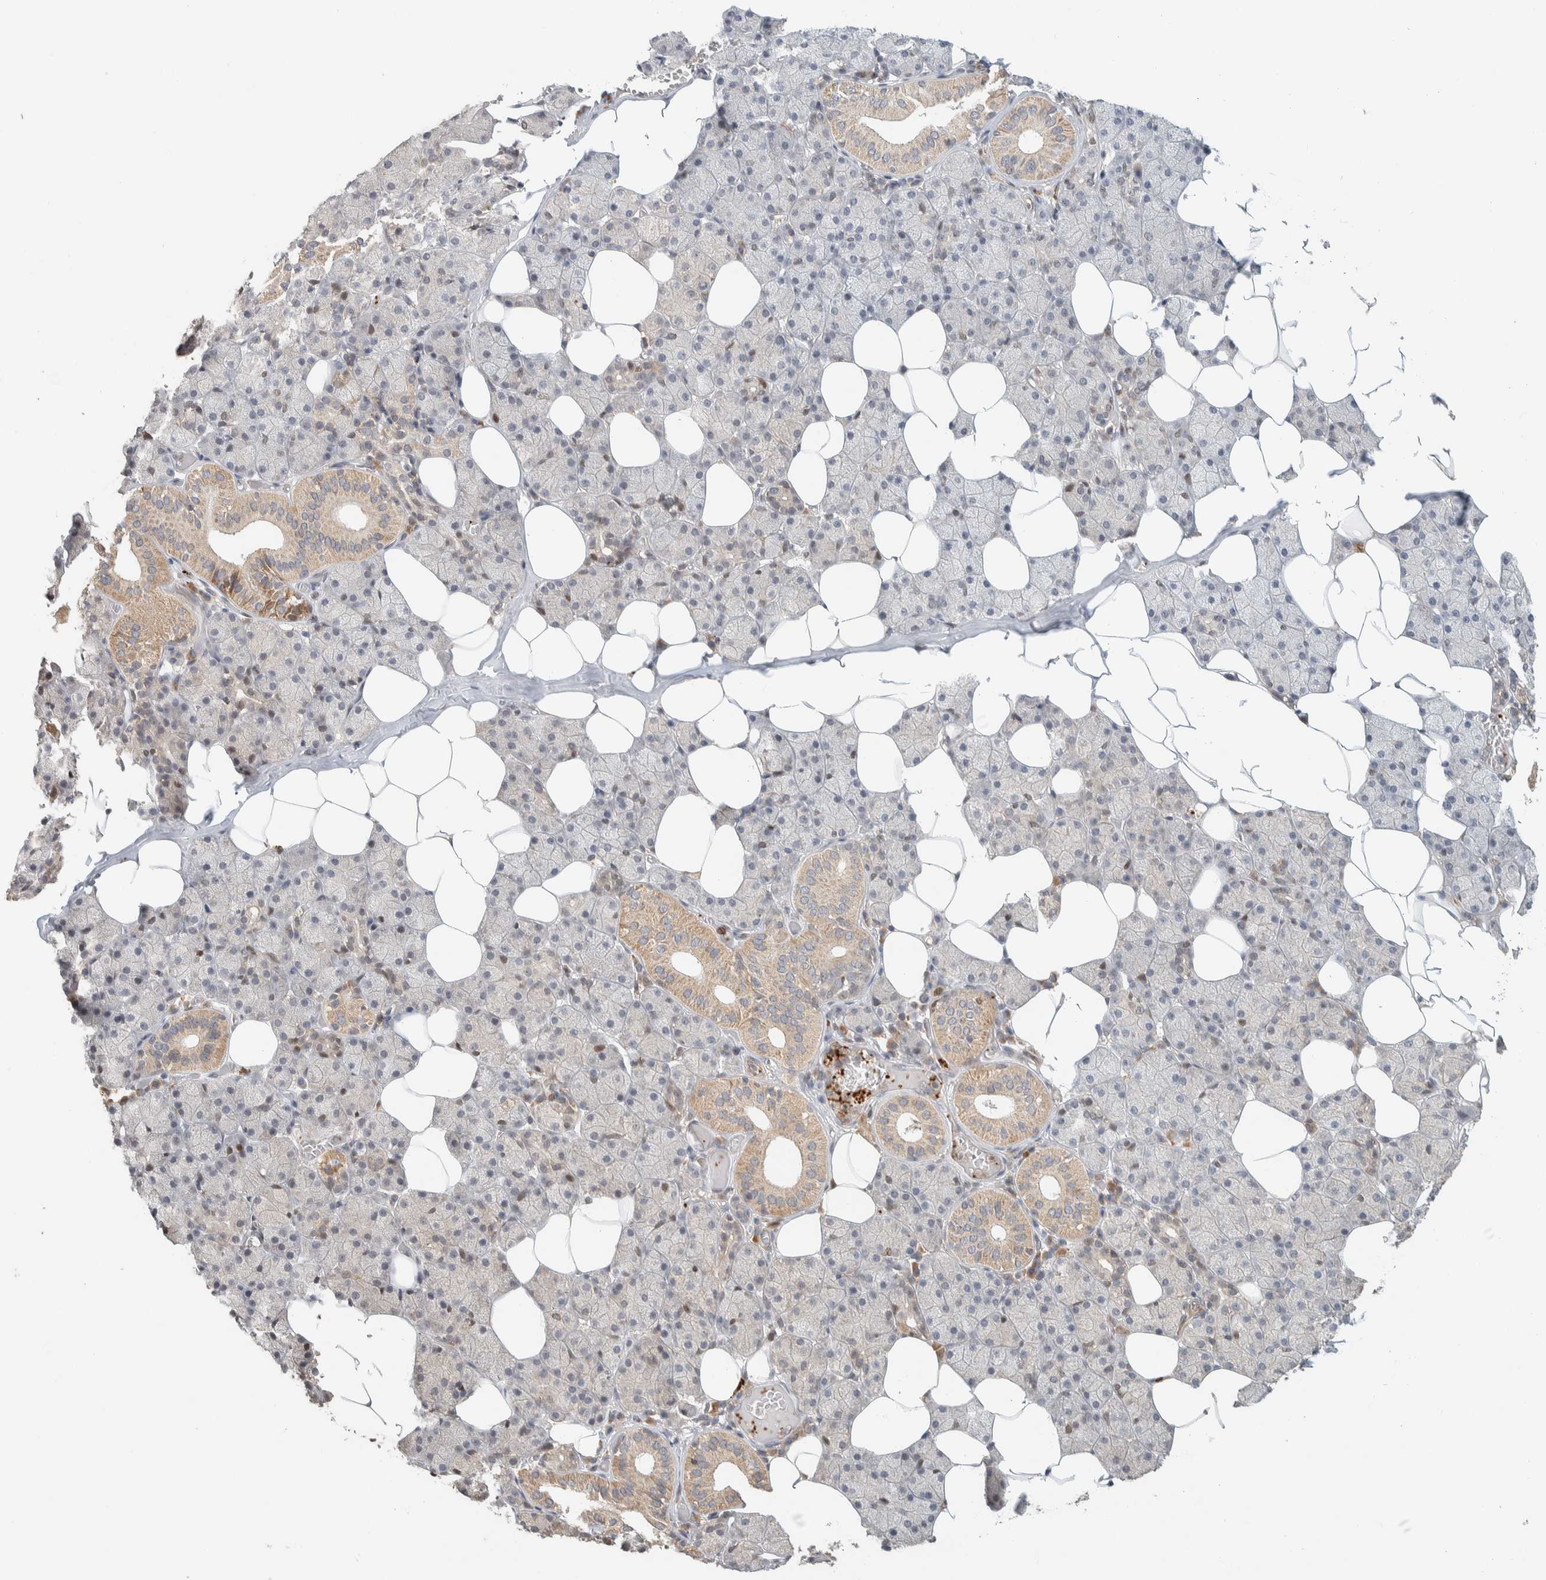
{"staining": {"intensity": "weak", "quantity": "25%-75%", "location": "cytoplasmic/membranous"}, "tissue": "salivary gland", "cell_type": "Glandular cells", "image_type": "normal", "snomed": [{"axis": "morphology", "description": "Normal tissue, NOS"}, {"axis": "topography", "description": "Salivary gland"}], "caption": "Glandular cells display weak cytoplasmic/membranous staining in approximately 25%-75% of cells in benign salivary gland. The staining was performed using DAB, with brown indicating positive protein expression. Nuclei are stained blue with hematoxylin.", "gene": "KIF9", "patient": {"sex": "female", "age": 33}}